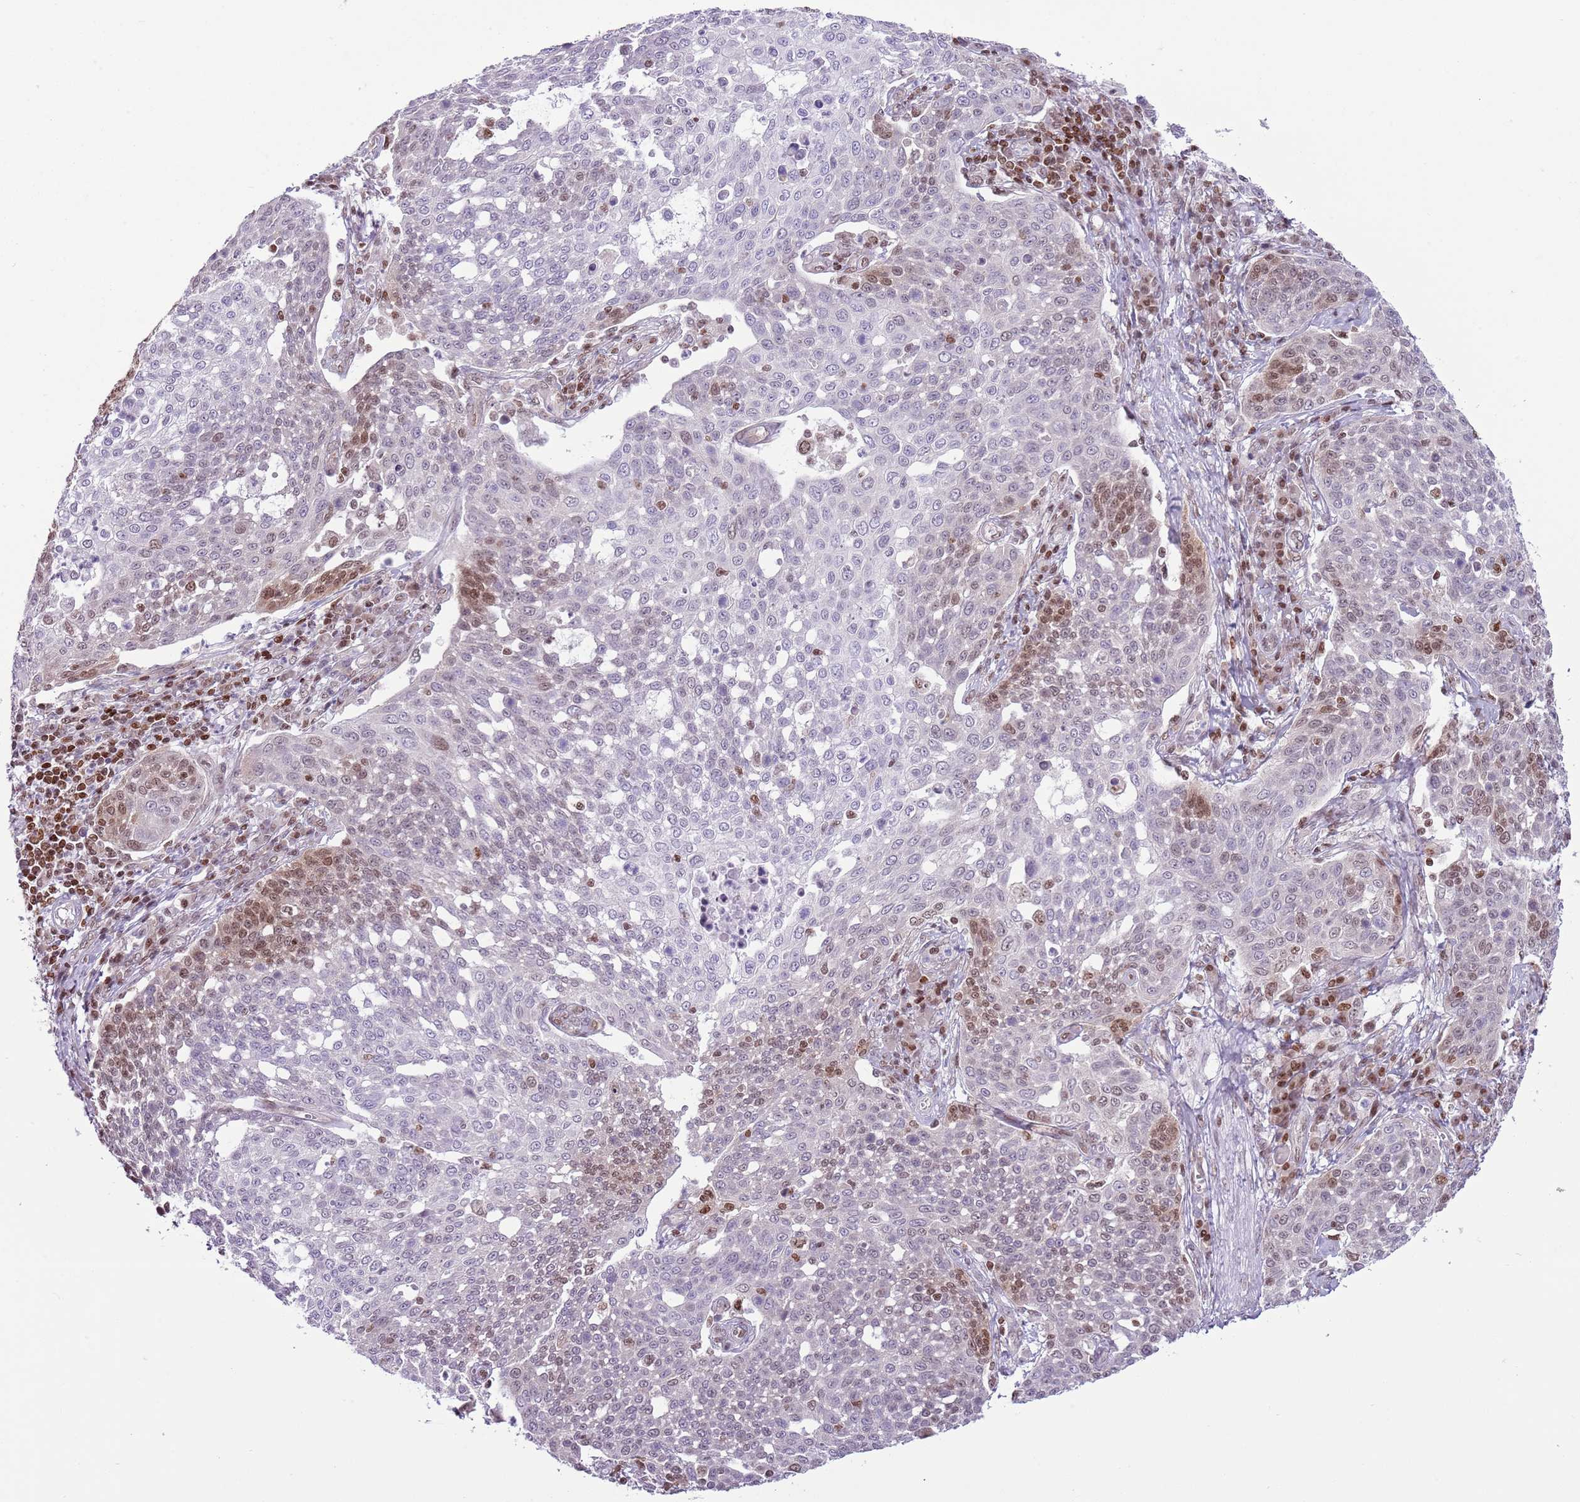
{"staining": {"intensity": "moderate", "quantity": "<25%", "location": "nuclear"}, "tissue": "cervical cancer", "cell_type": "Tumor cells", "image_type": "cancer", "snomed": [{"axis": "morphology", "description": "Squamous cell carcinoma, NOS"}, {"axis": "topography", "description": "Cervix"}], "caption": "Immunohistochemical staining of cervical cancer (squamous cell carcinoma) shows moderate nuclear protein positivity in about <25% of tumor cells.", "gene": "SELENOH", "patient": {"sex": "female", "age": 34}}